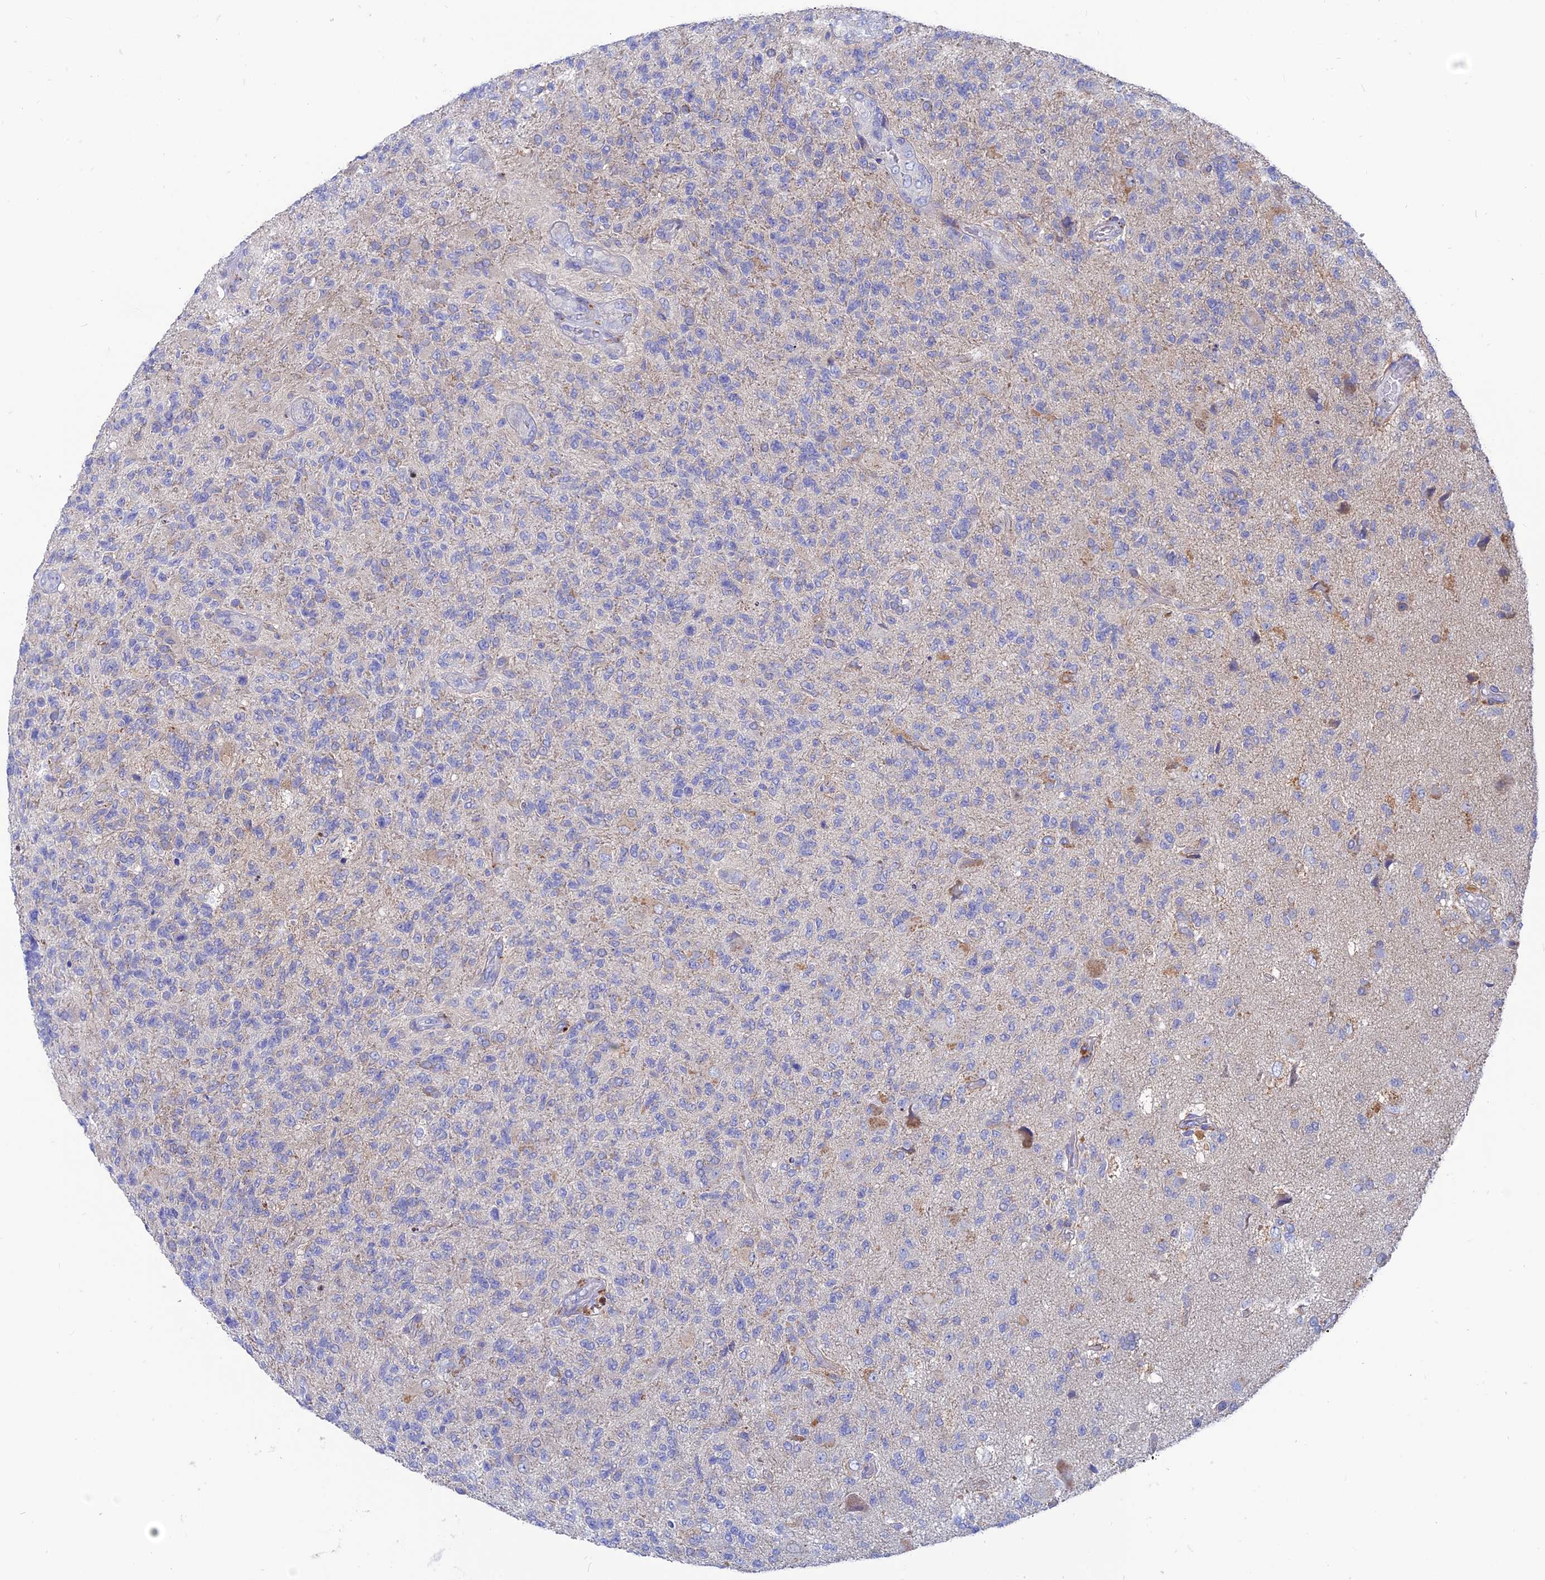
{"staining": {"intensity": "negative", "quantity": "none", "location": "none"}, "tissue": "glioma", "cell_type": "Tumor cells", "image_type": "cancer", "snomed": [{"axis": "morphology", "description": "Glioma, malignant, High grade"}, {"axis": "topography", "description": "Brain"}], "caption": "Immunohistochemistry image of high-grade glioma (malignant) stained for a protein (brown), which displays no staining in tumor cells.", "gene": "AK4", "patient": {"sex": "male", "age": 56}}